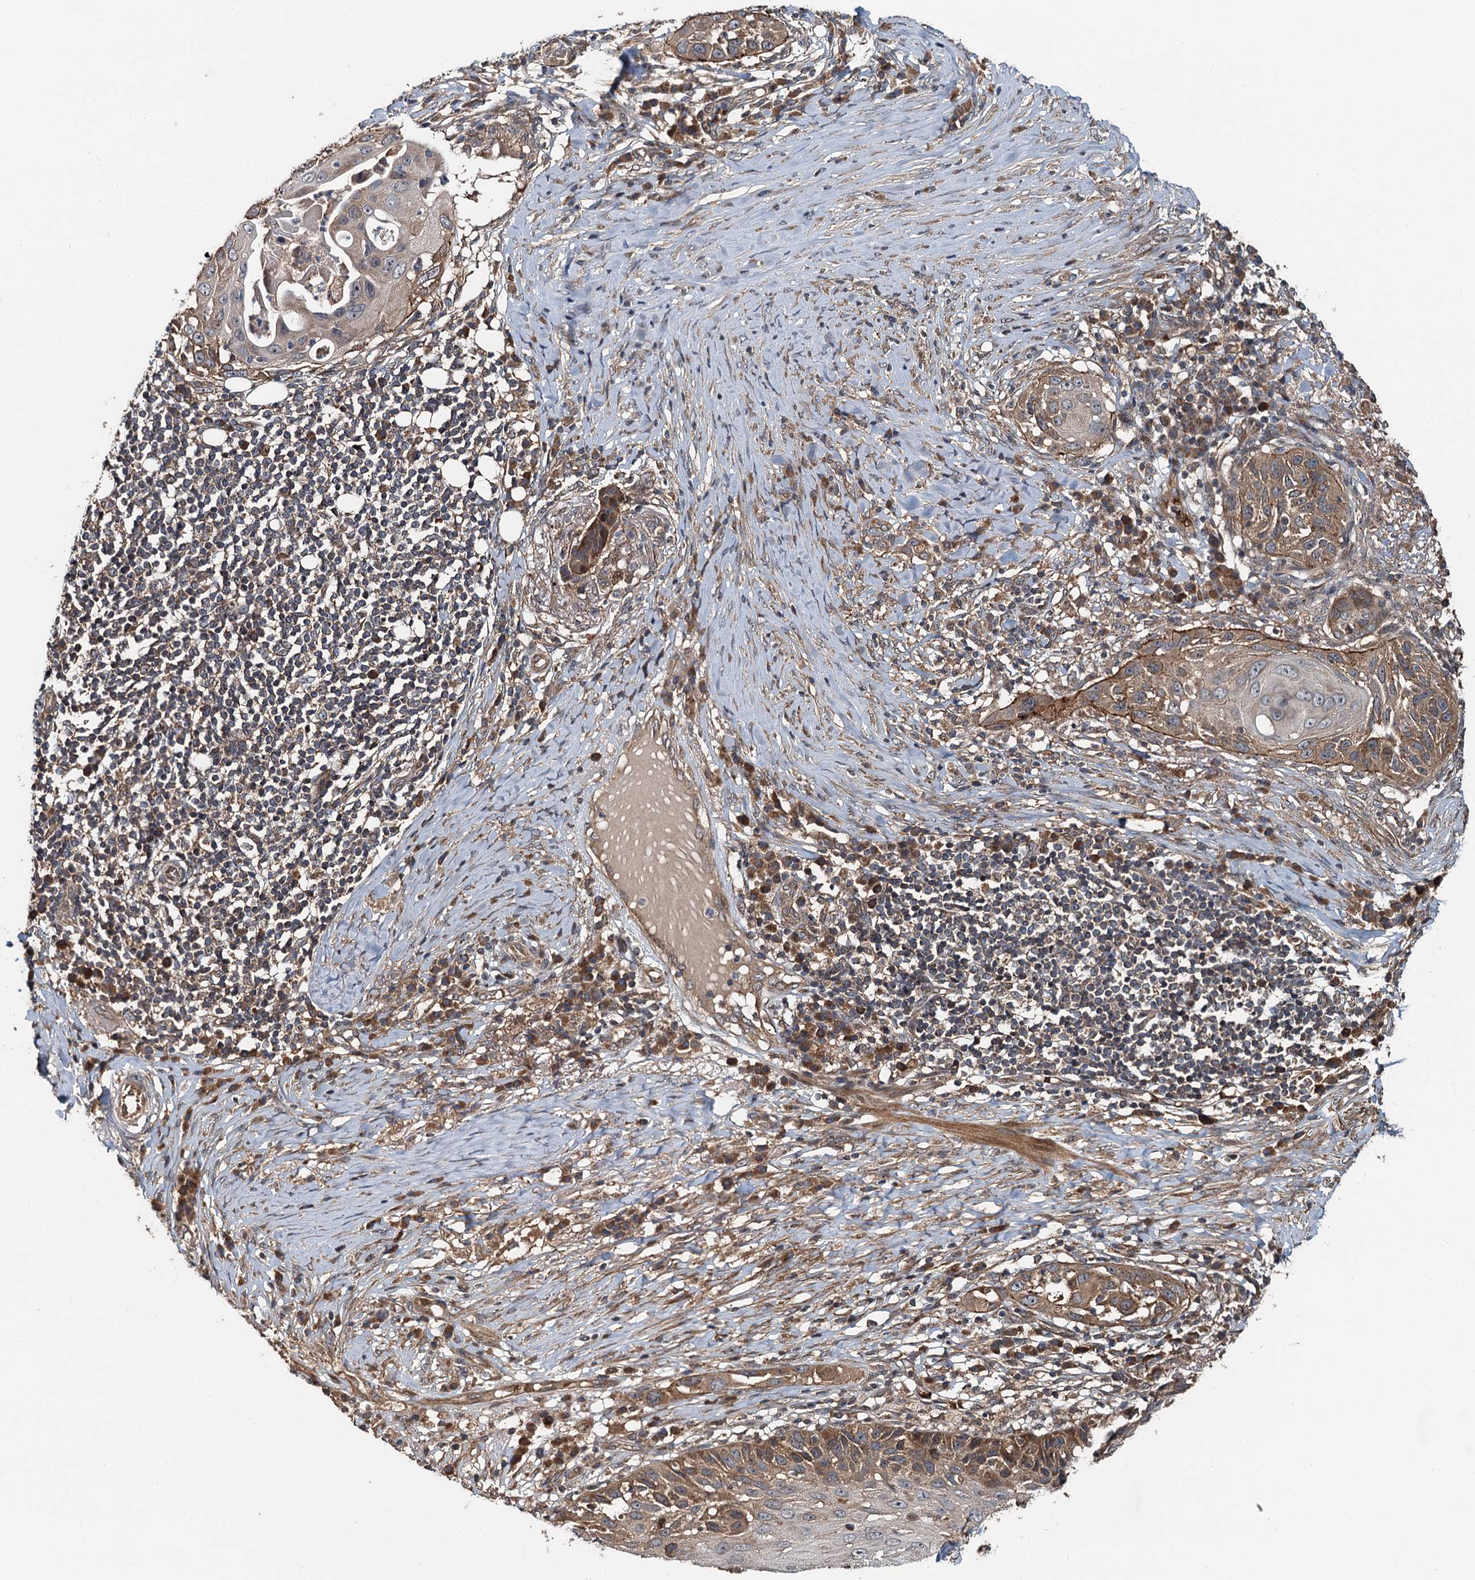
{"staining": {"intensity": "moderate", "quantity": "<25%", "location": "cytoplasmic/membranous"}, "tissue": "skin cancer", "cell_type": "Tumor cells", "image_type": "cancer", "snomed": [{"axis": "morphology", "description": "Squamous cell carcinoma, NOS"}, {"axis": "topography", "description": "Skin"}], "caption": "This photomicrograph reveals IHC staining of human skin cancer (squamous cell carcinoma), with low moderate cytoplasmic/membranous positivity in about <25% of tumor cells.", "gene": "SNX32", "patient": {"sex": "female", "age": 44}}